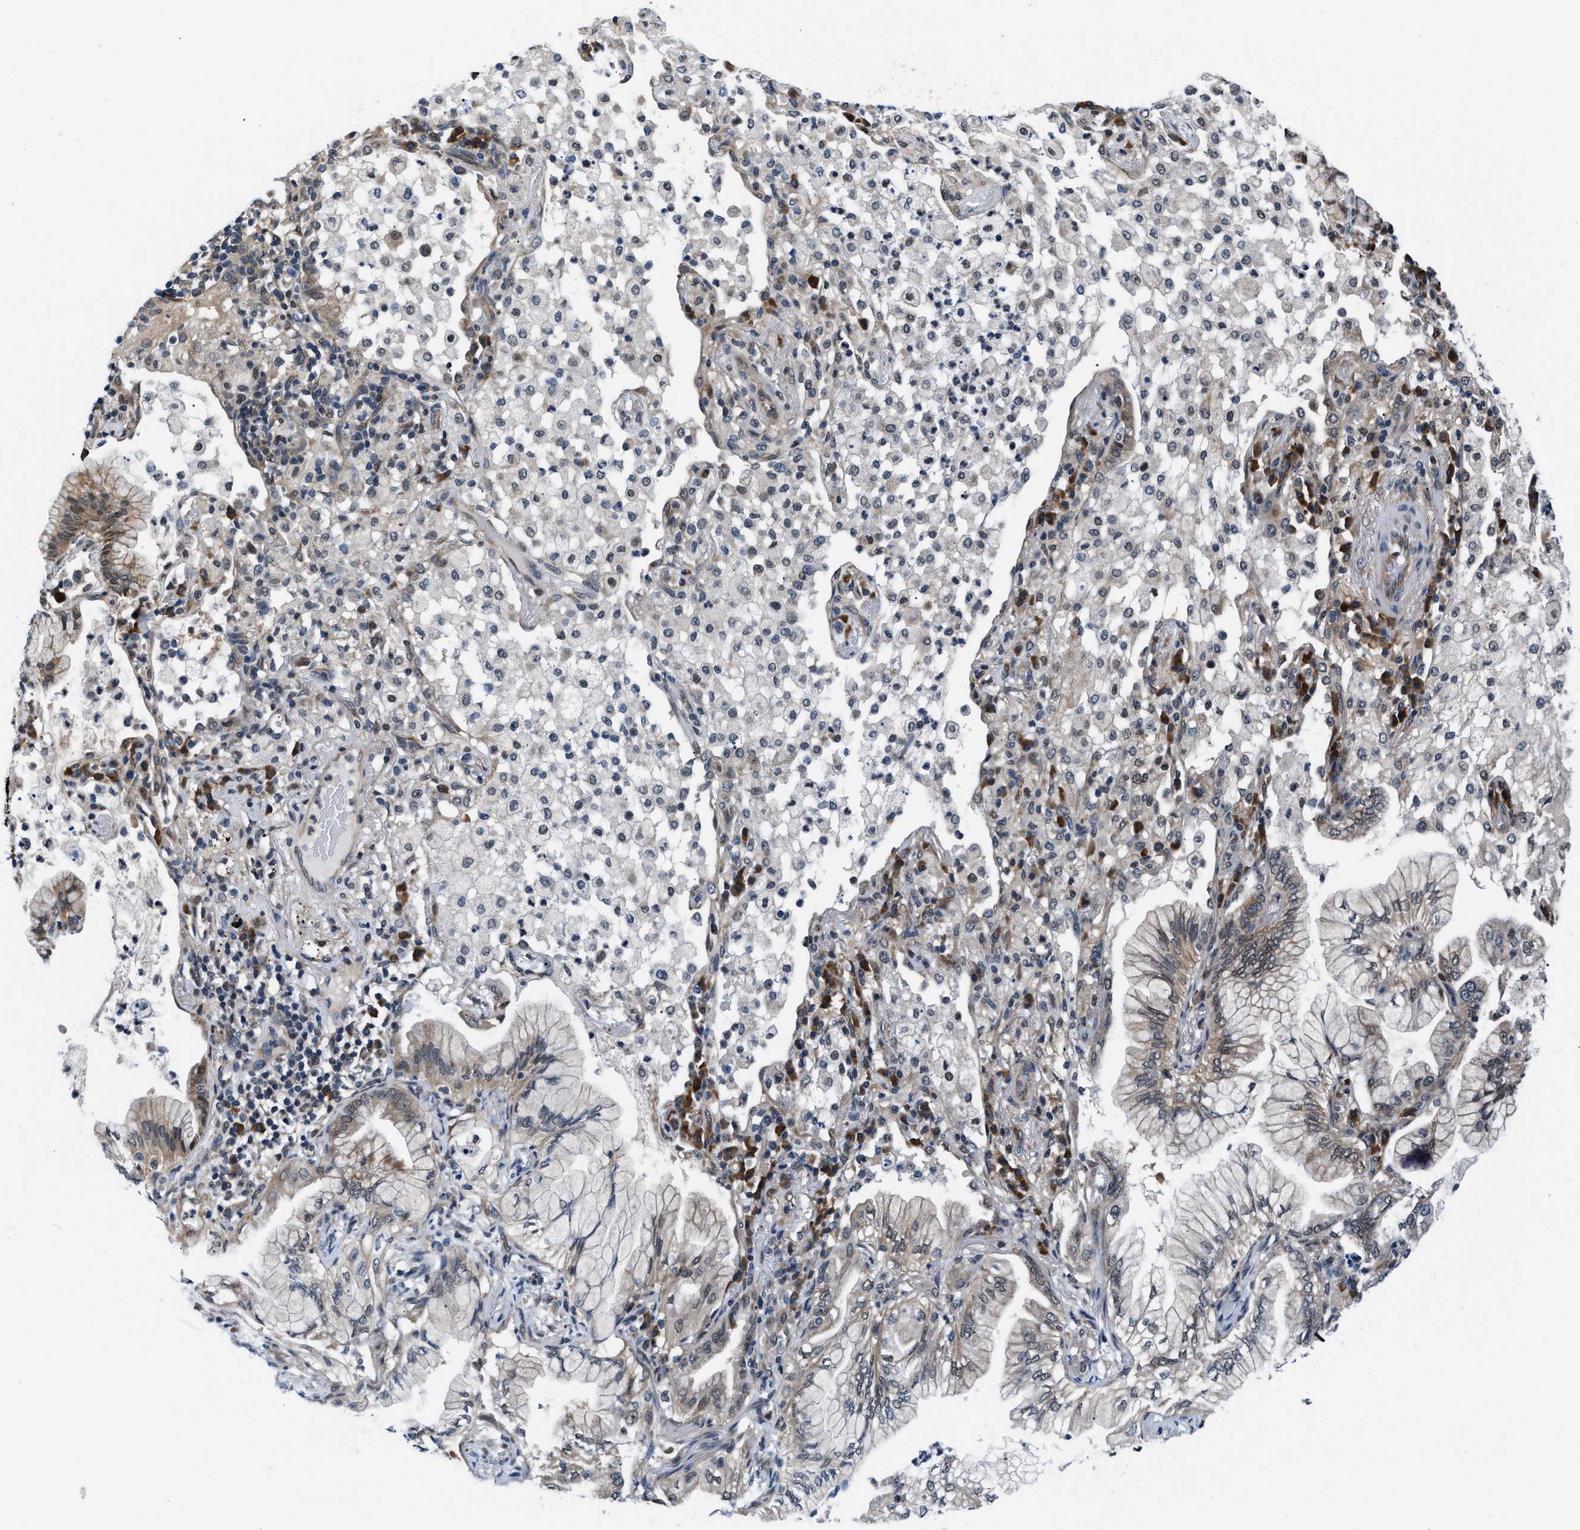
{"staining": {"intensity": "weak", "quantity": "<25%", "location": "cytoplasmic/membranous"}, "tissue": "lung cancer", "cell_type": "Tumor cells", "image_type": "cancer", "snomed": [{"axis": "morphology", "description": "Adenocarcinoma, NOS"}, {"axis": "topography", "description": "Lung"}], "caption": "High power microscopy image of an immunohistochemistry (IHC) image of lung cancer, revealing no significant staining in tumor cells.", "gene": "PRPSAP2", "patient": {"sex": "female", "age": 70}}